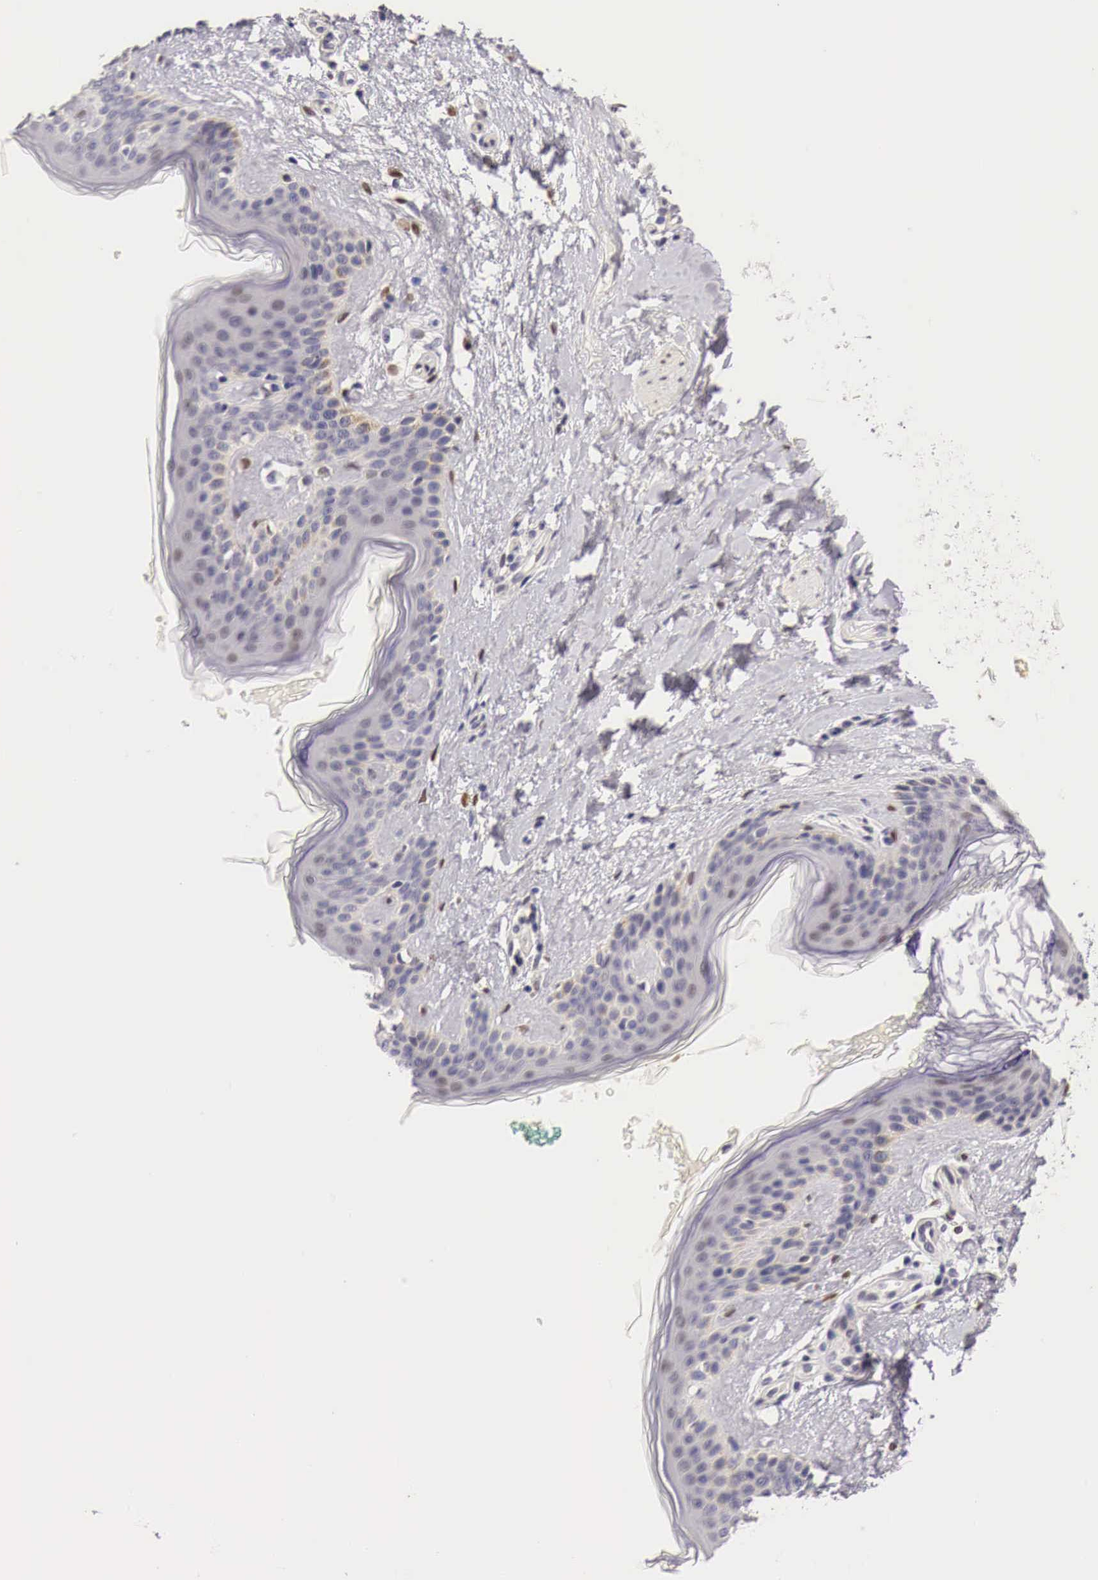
{"staining": {"intensity": "negative", "quantity": "none", "location": "none"}, "tissue": "skin", "cell_type": "Fibroblasts", "image_type": "normal", "snomed": [{"axis": "morphology", "description": "Normal tissue, NOS"}, {"axis": "topography", "description": "Skin"}], "caption": "Immunohistochemistry histopathology image of normal skin stained for a protein (brown), which shows no expression in fibroblasts.", "gene": "CASP3", "patient": {"sex": "female", "age": 58}}